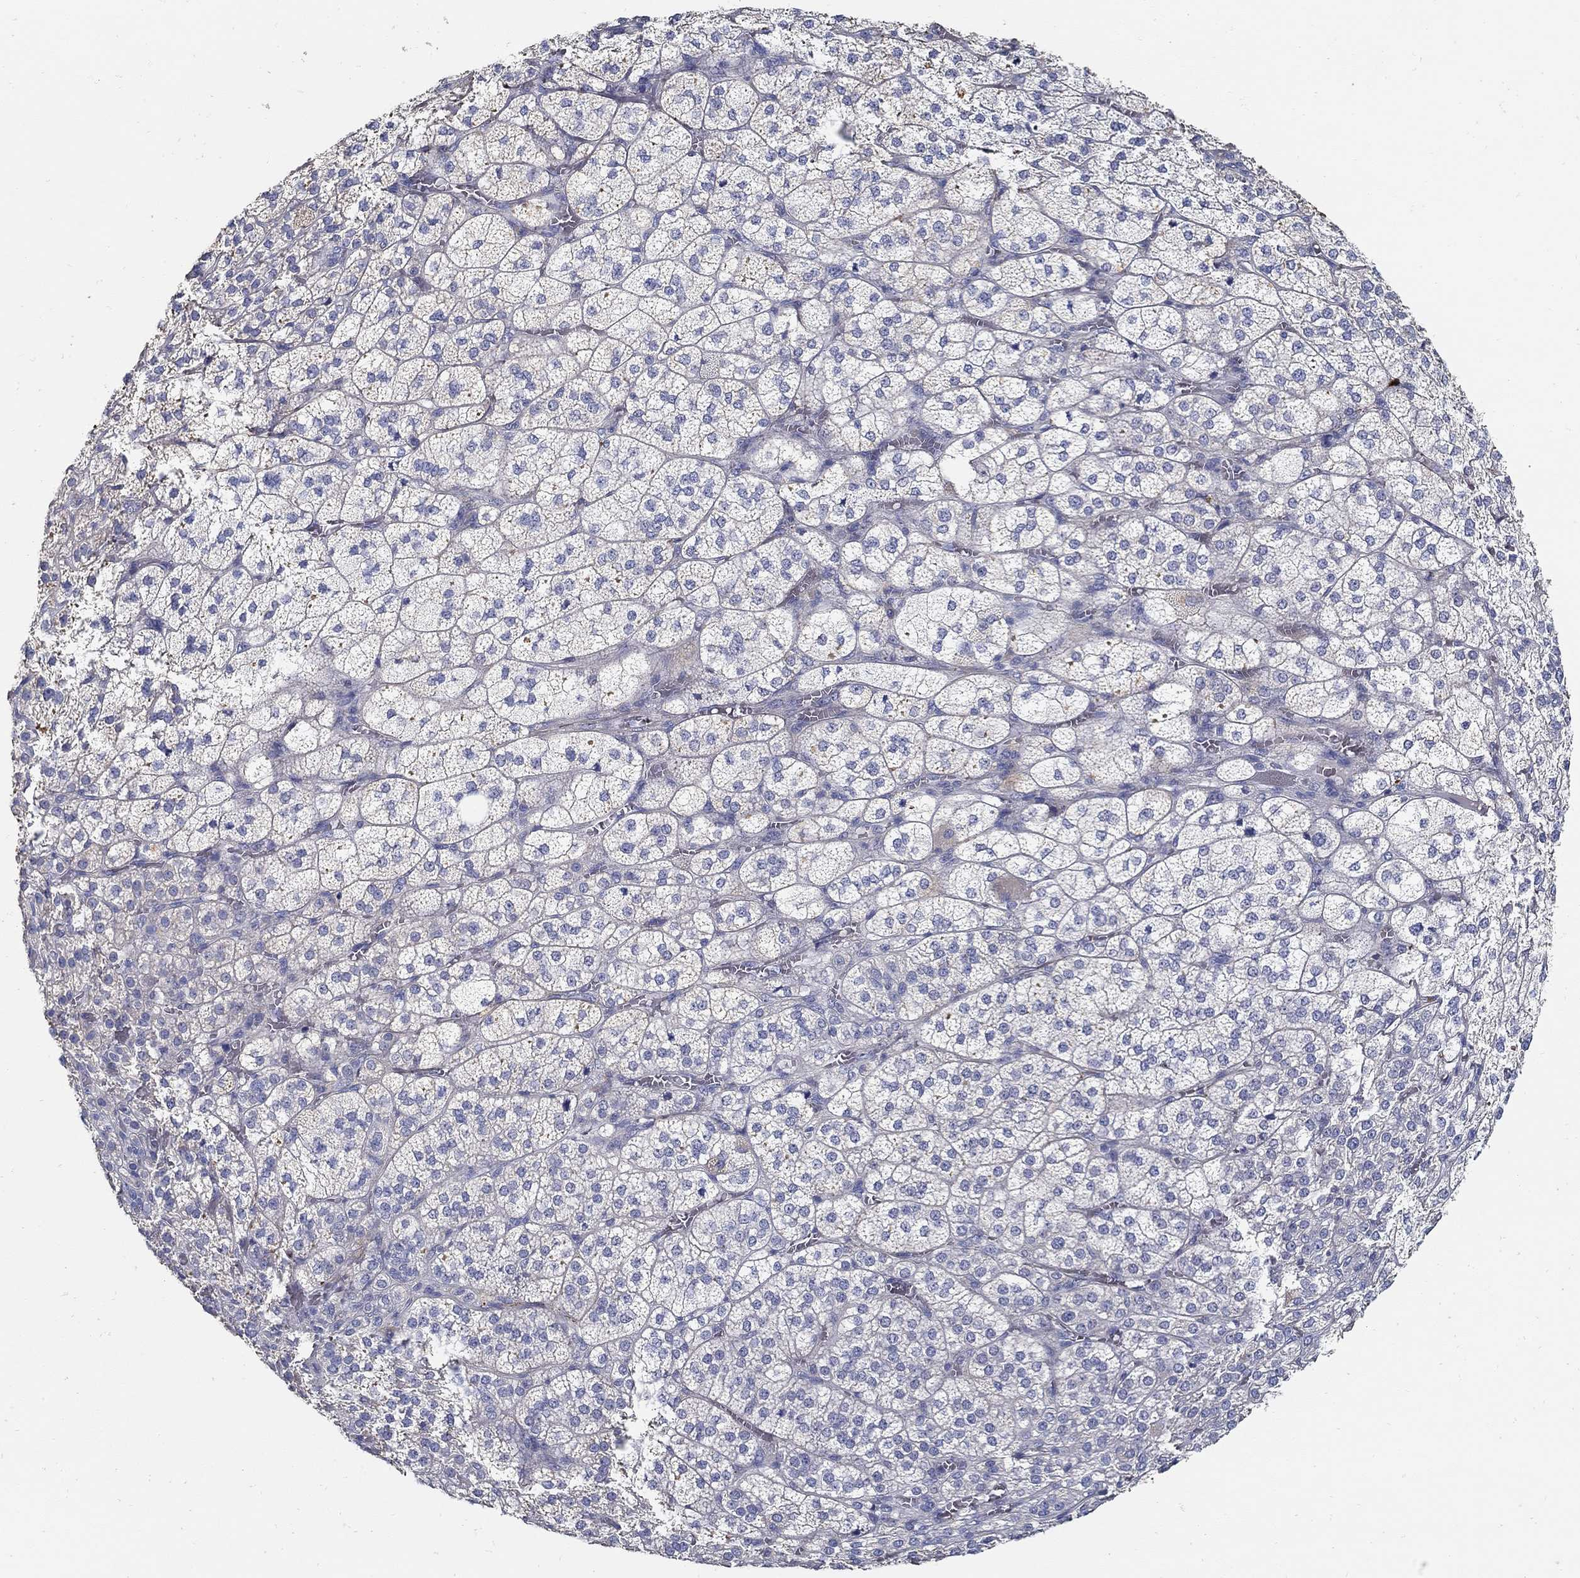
{"staining": {"intensity": "negative", "quantity": "none", "location": "none"}, "tissue": "adrenal gland", "cell_type": "Glandular cells", "image_type": "normal", "snomed": [{"axis": "morphology", "description": "Normal tissue, NOS"}, {"axis": "topography", "description": "Adrenal gland"}], "caption": "This image is of normal adrenal gland stained with immunohistochemistry to label a protein in brown with the nuclei are counter-stained blue. There is no positivity in glandular cells.", "gene": "TGFBI", "patient": {"sex": "female", "age": 60}}